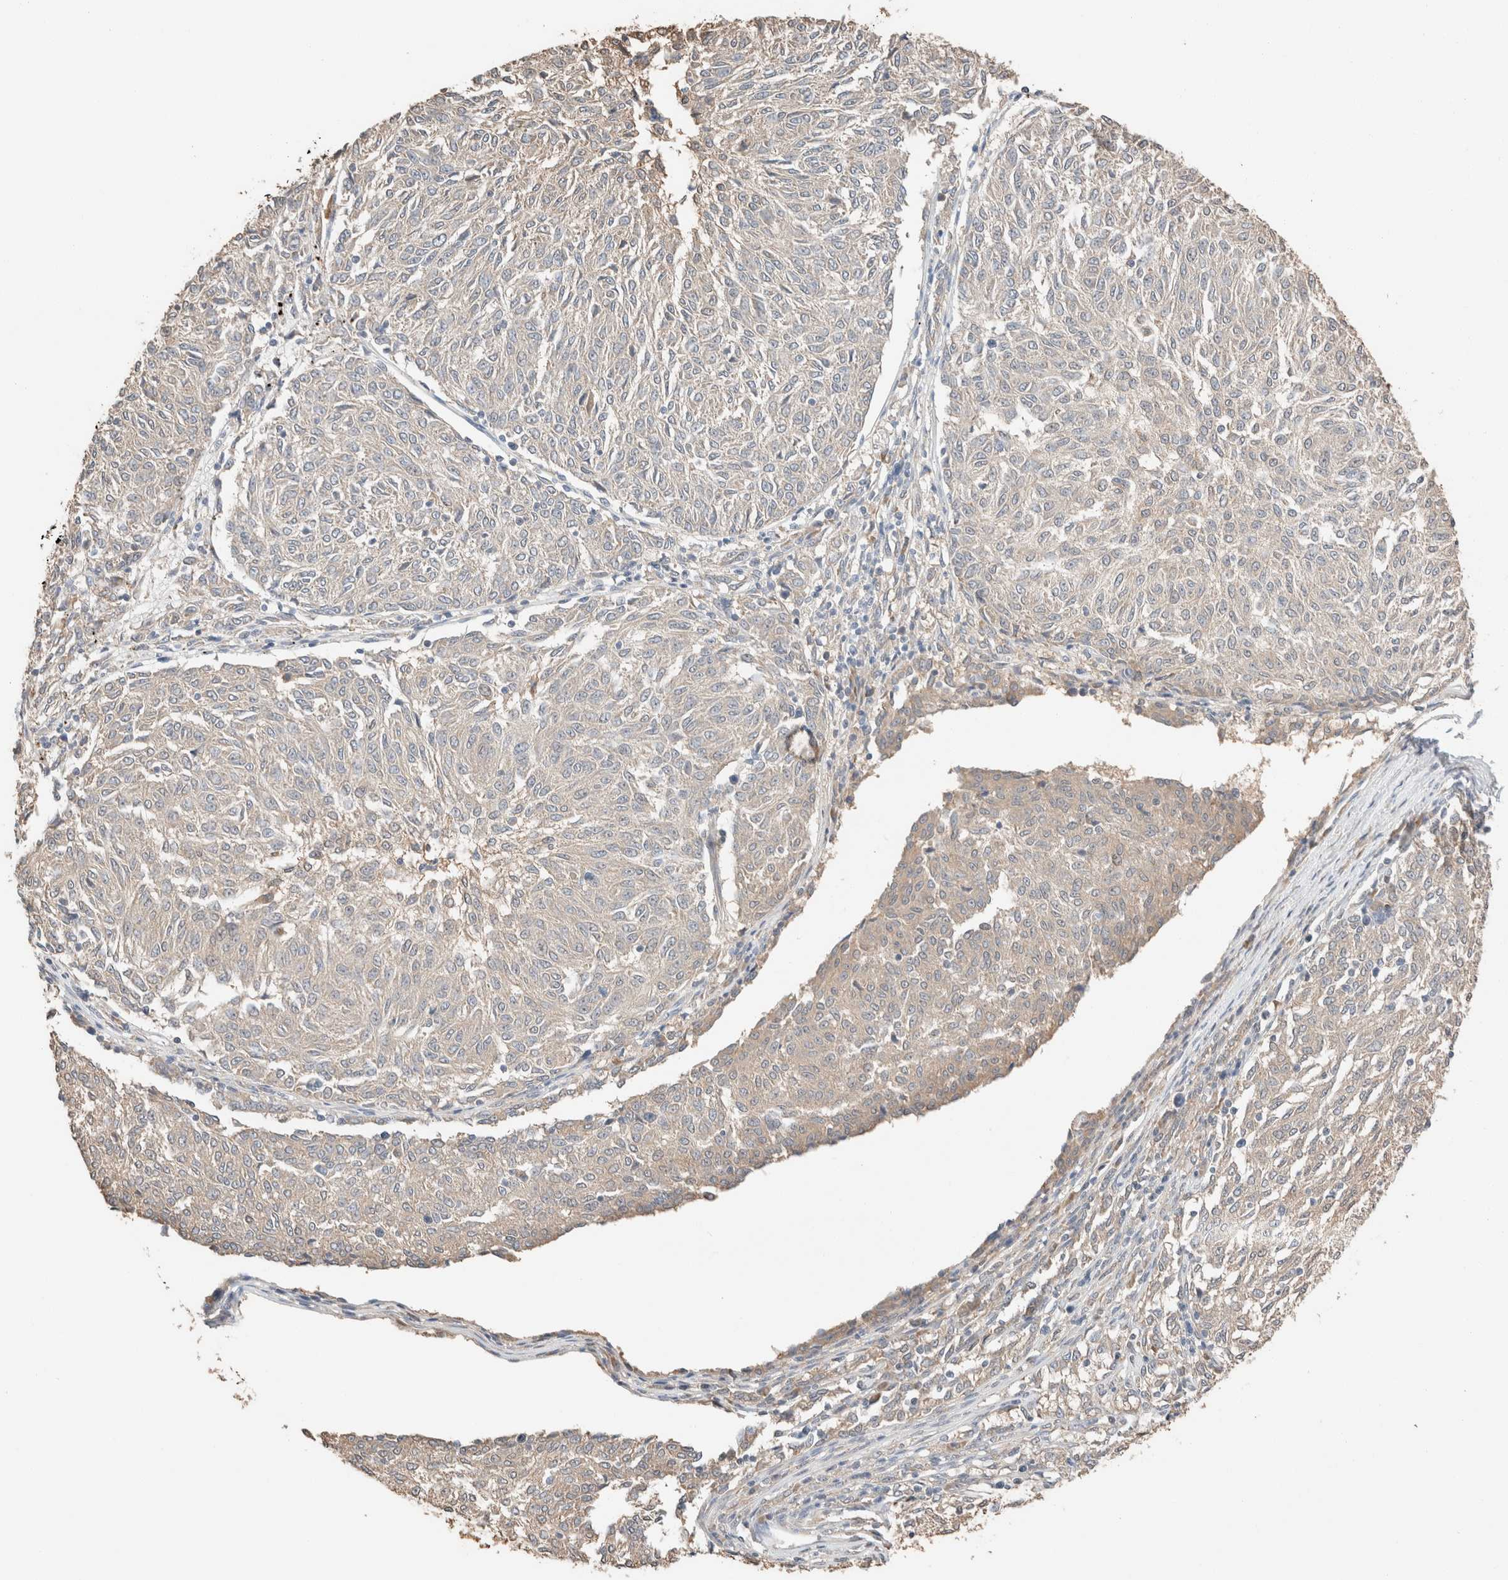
{"staining": {"intensity": "negative", "quantity": "none", "location": "none"}, "tissue": "melanoma", "cell_type": "Tumor cells", "image_type": "cancer", "snomed": [{"axis": "morphology", "description": "Malignant melanoma, NOS"}, {"axis": "topography", "description": "Skin"}], "caption": "This is an immunohistochemistry (IHC) histopathology image of human melanoma. There is no staining in tumor cells.", "gene": "TUBD1", "patient": {"sex": "female", "age": 72}}